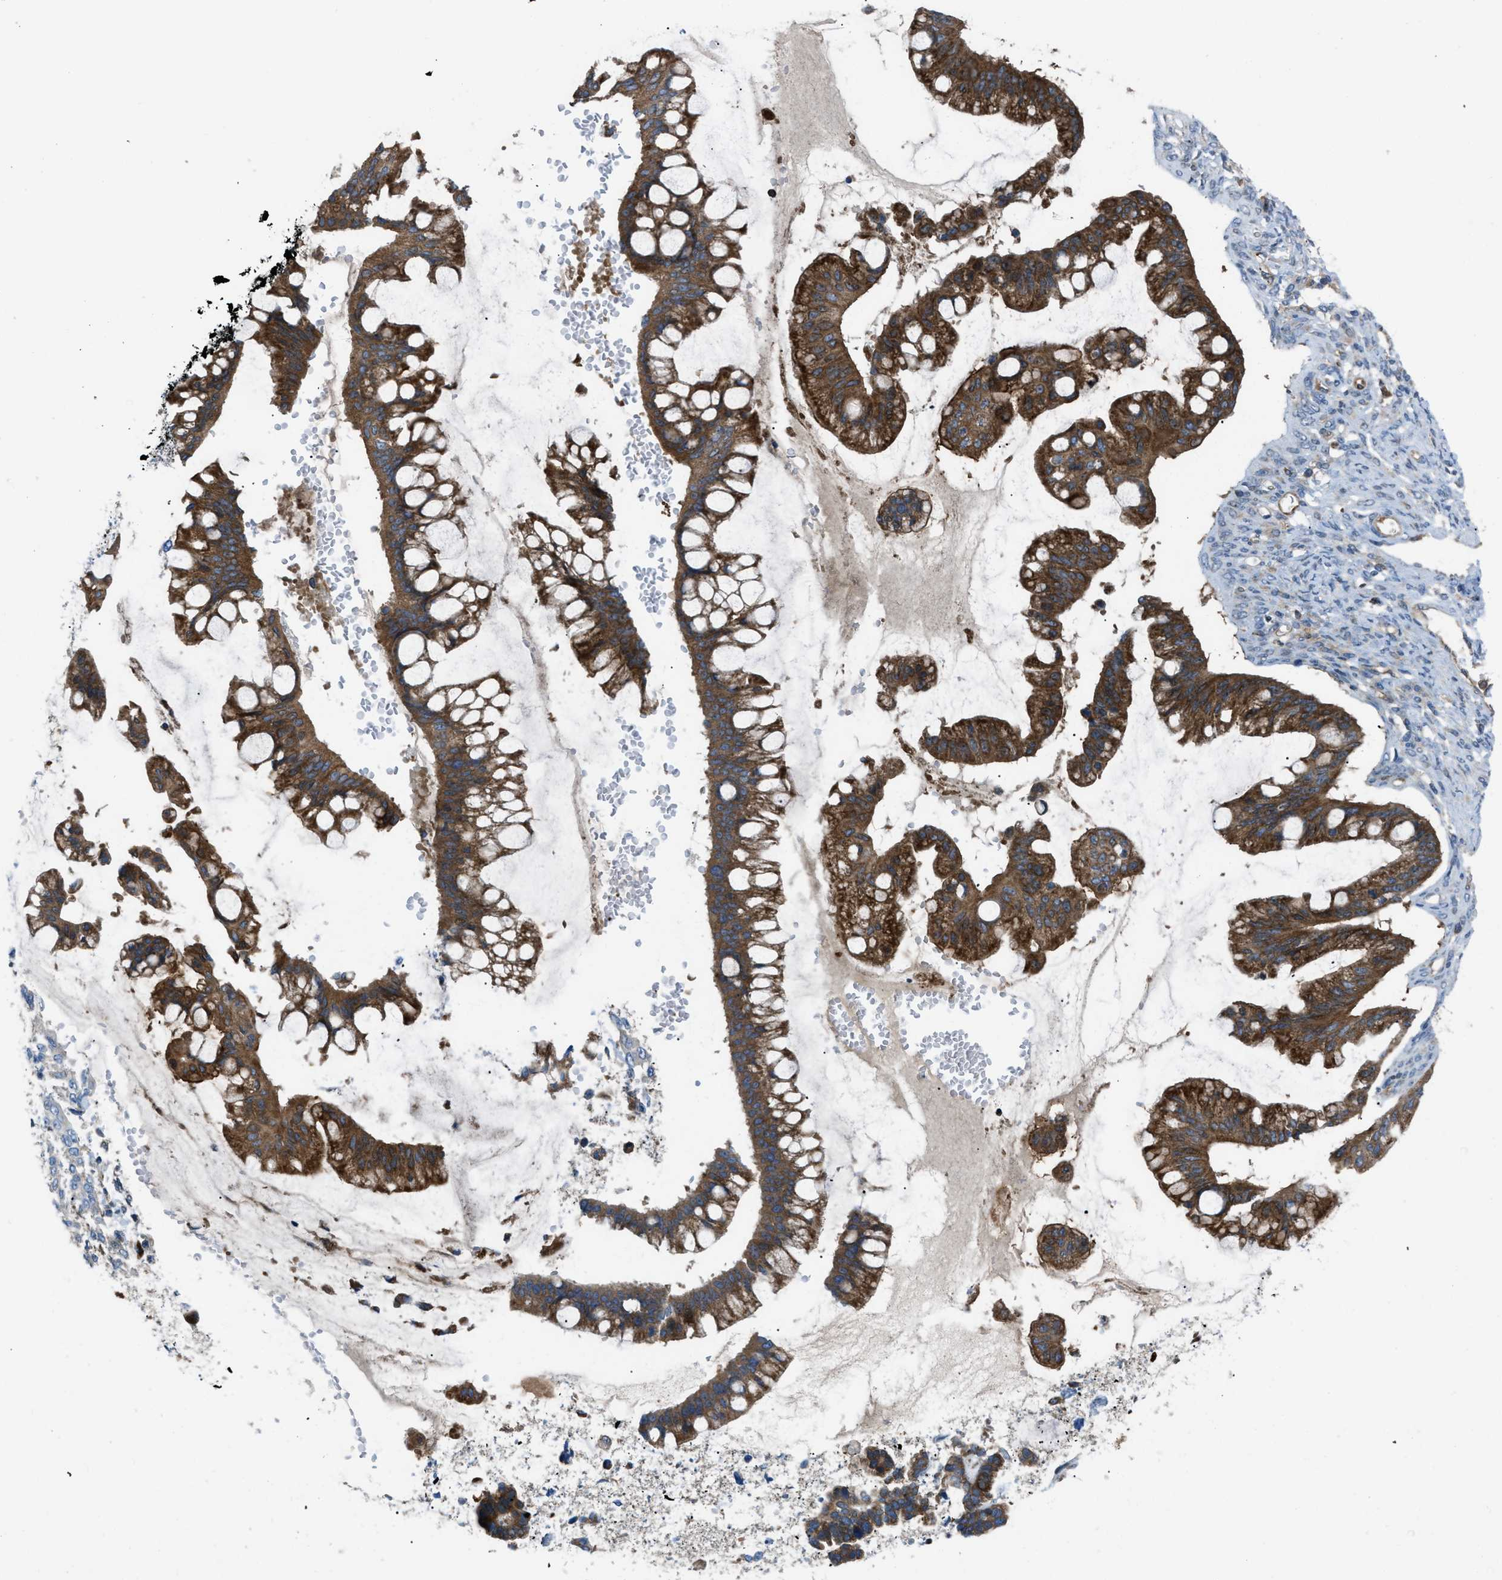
{"staining": {"intensity": "moderate", "quantity": ">75%", "location": "cytoplasmic/membranous"}, "tissue": "ovarian cancer", "cell_type": "Tumor cells", "image_type": "cancer", "snomed": [{"axis": "morphology", "description": "Cystadenocarcinoma, mucinous, NOS"}, {"axis": "topography", "description": "Ovary"}], "caption": "A brown stain highlights moderate cytoplasmic/membranous expression of a protein in ovarian cancer tumor cells.", "gene": "ATP2A3", "patient": {"sex": "female", "age": 73}}